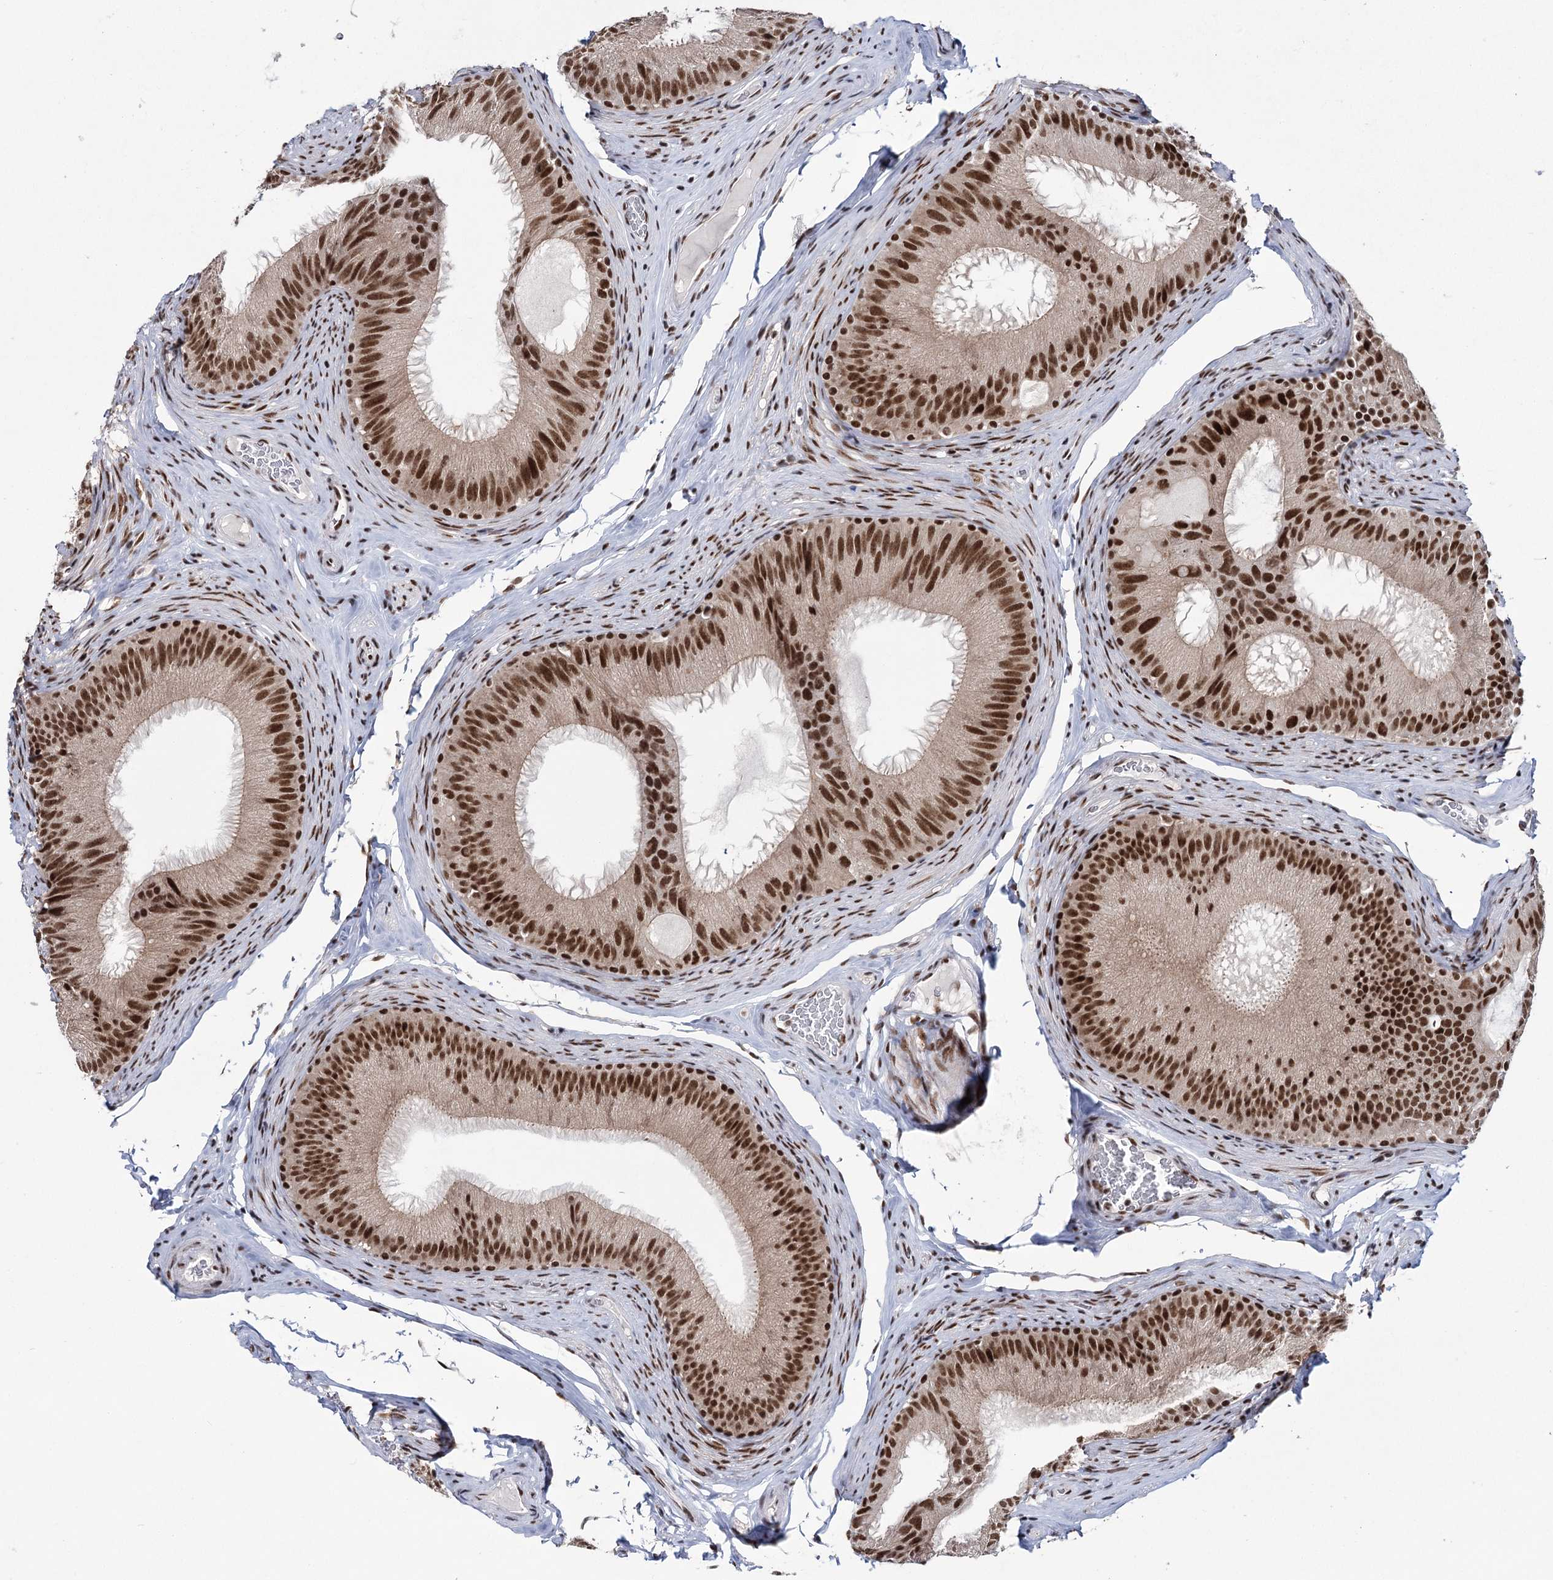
{"staining": {"intensity": "strong", "quantity": ">75%", "location": "nuclear"}, "tissue": "epididymis", "cell_type": "Glandular cells", "image_type": "normal", "snomed": [{"axis": "morphology", "description": "Normal tissue, NOS"}, {"axis": "topography", "description": "Epididymis"}], "caption": "Immunohistochemistry (IHC) staining of unremarkable epididymis, which exhibits high levels of strong nuclear expression in approximately >75% of glandular cells indicating strong nuclear protein staining. The staining was performed using DAB (3,3'-diaminobenzidine) (brown) for protein detection and nuclei were counterstained in hematoxylin (blue).", "gene": "SCAF8", "patient": {"sex": "male", "age": 34}}